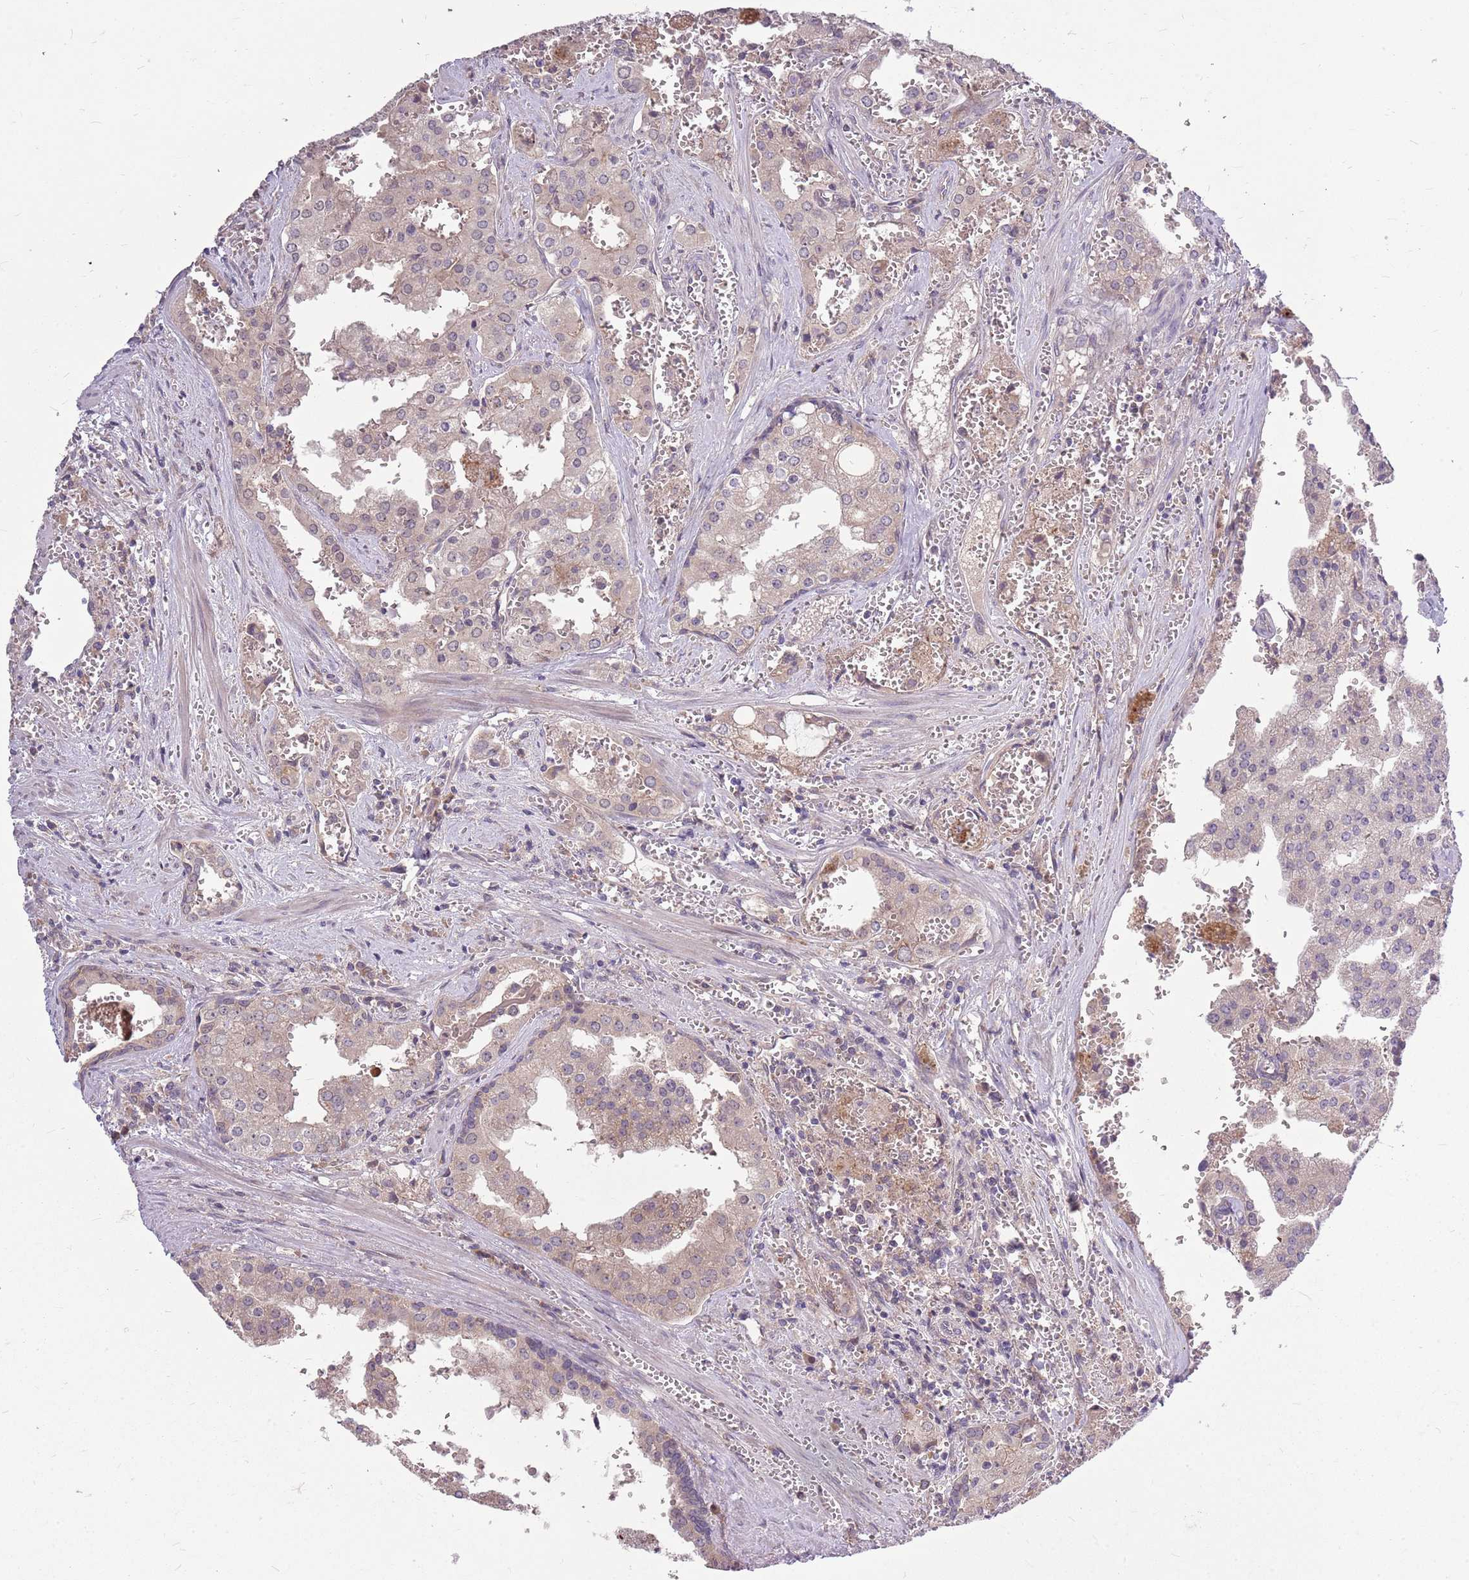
{"staining": {"intensity": "weak", "quantity": "25%-75%", "location": "cytoplasmic/membranous,nuclear"}, "tissue": "prostate cancer", "cell_type": "Tumor cells", "image_type": "cancer", "snomed": [{"axis": "morphology", "description": "Adenocarcinoma, High grade"}, {"axis": "topography", "description": "Prostate"}], "caption": "A photomicrograph of human high-grade adenocarcinoma (prostate) stained for a protein shows weak cytoplasmic/membranous and nuclear brown staining in tumor cells. (brown staining indicates protein expression, while blue staining denotes nuclei).", "gene": "PPP1R27", "patient": {"sex": "male", "age": 68}}